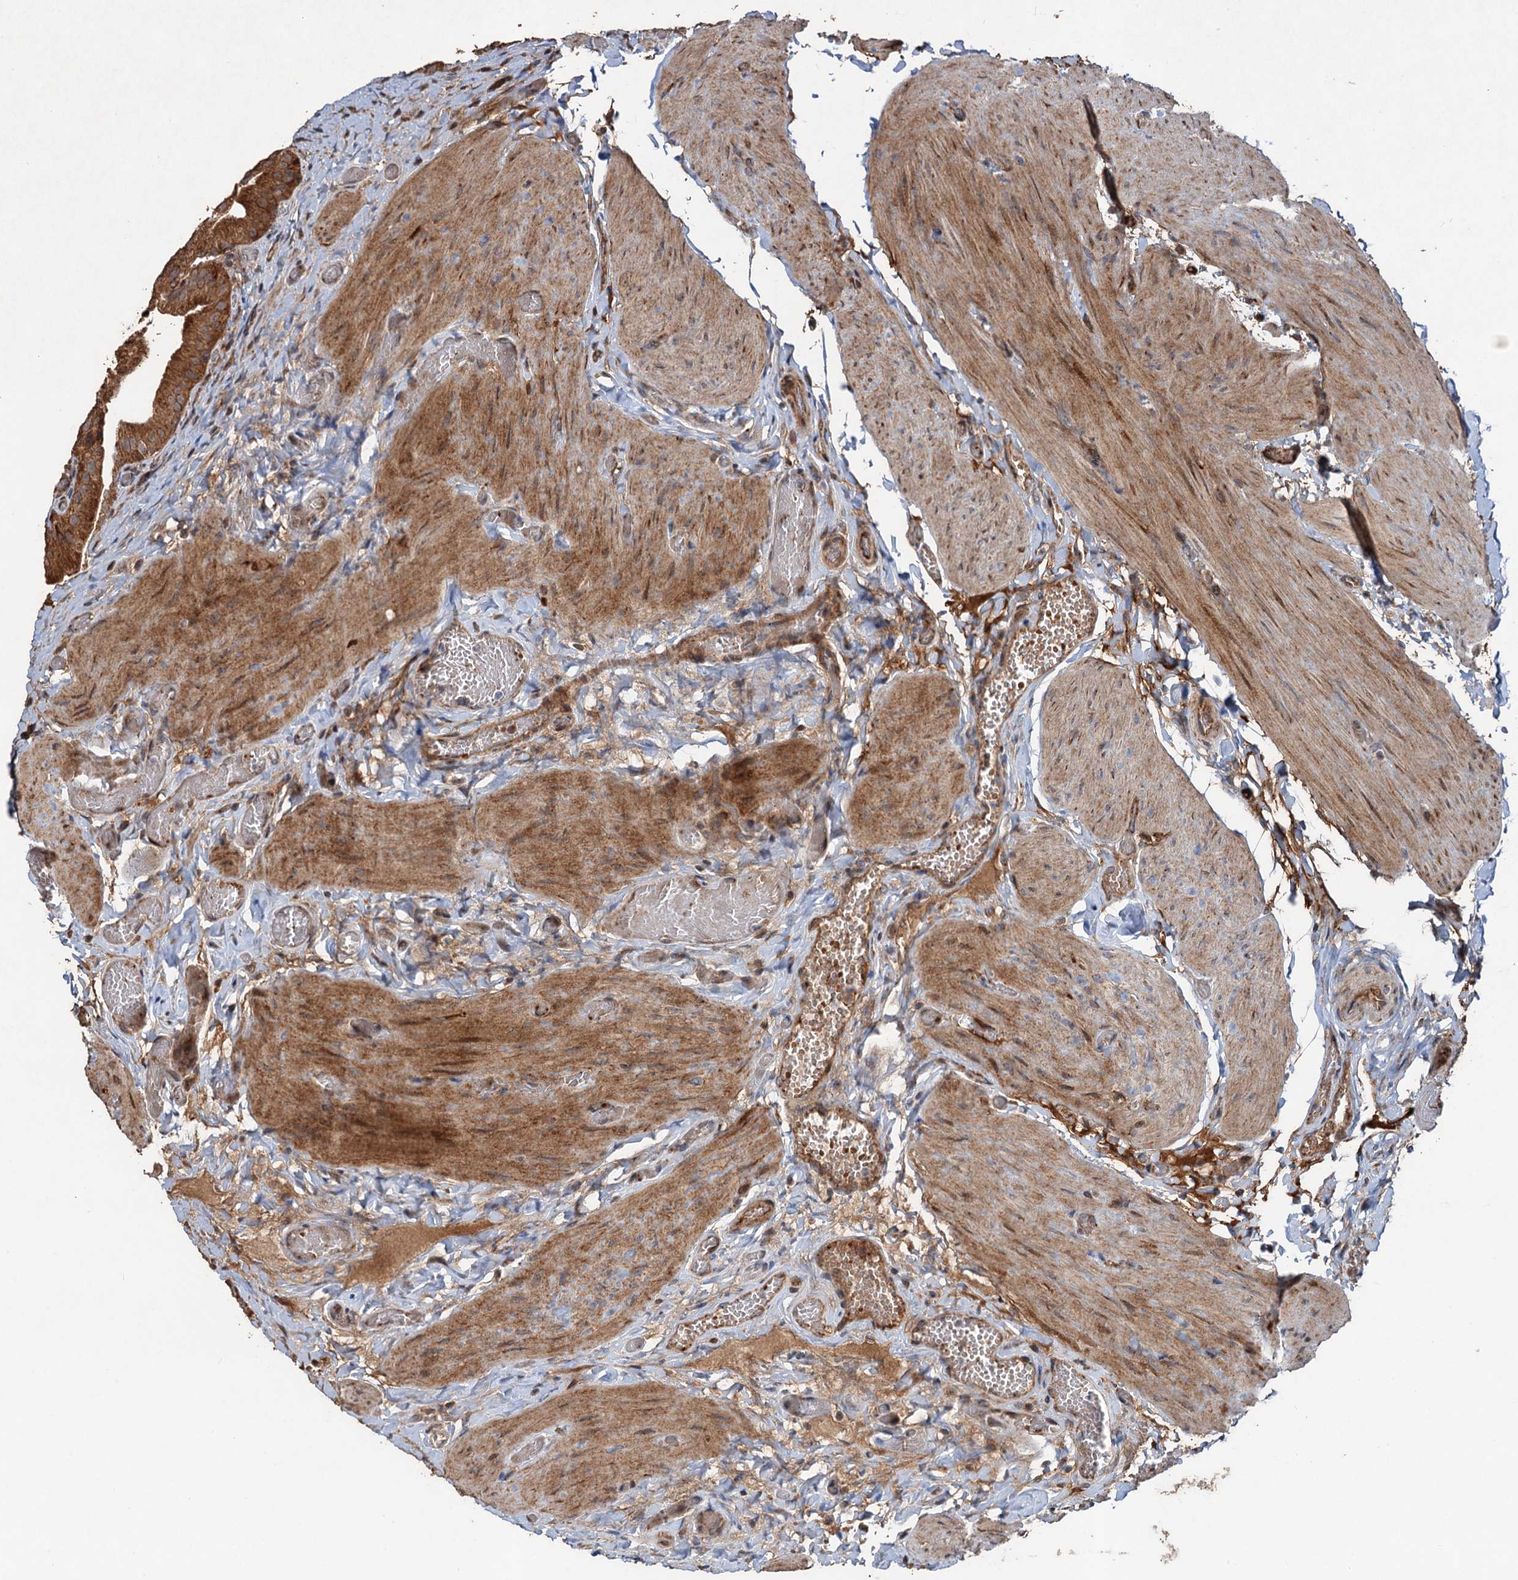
{"staining": {"intensity": "strong", "quantity": ">75%", "location": "cytoplasmic/membranous"}, "tissue": "gallbladder", "cell_type": "Glandular cells", "image_type": "normal", "snomed": [{"axis": "morphology", "description": "Normal tissue, NOS"}, {"axis": "topography", "description": "Gallbladder"}], "caption": "Brown immunohistochemical staining in normal human gallbladder shows strong cytoplasmic/membranous expression in approximately >75% of glandular cells. (Stains: DAB in brown, nuclei in blue, Microscopy: brightfield microscopy at high magnification).", "gene": "DEXI", "patient": {"sex": "female", "age": 64}}